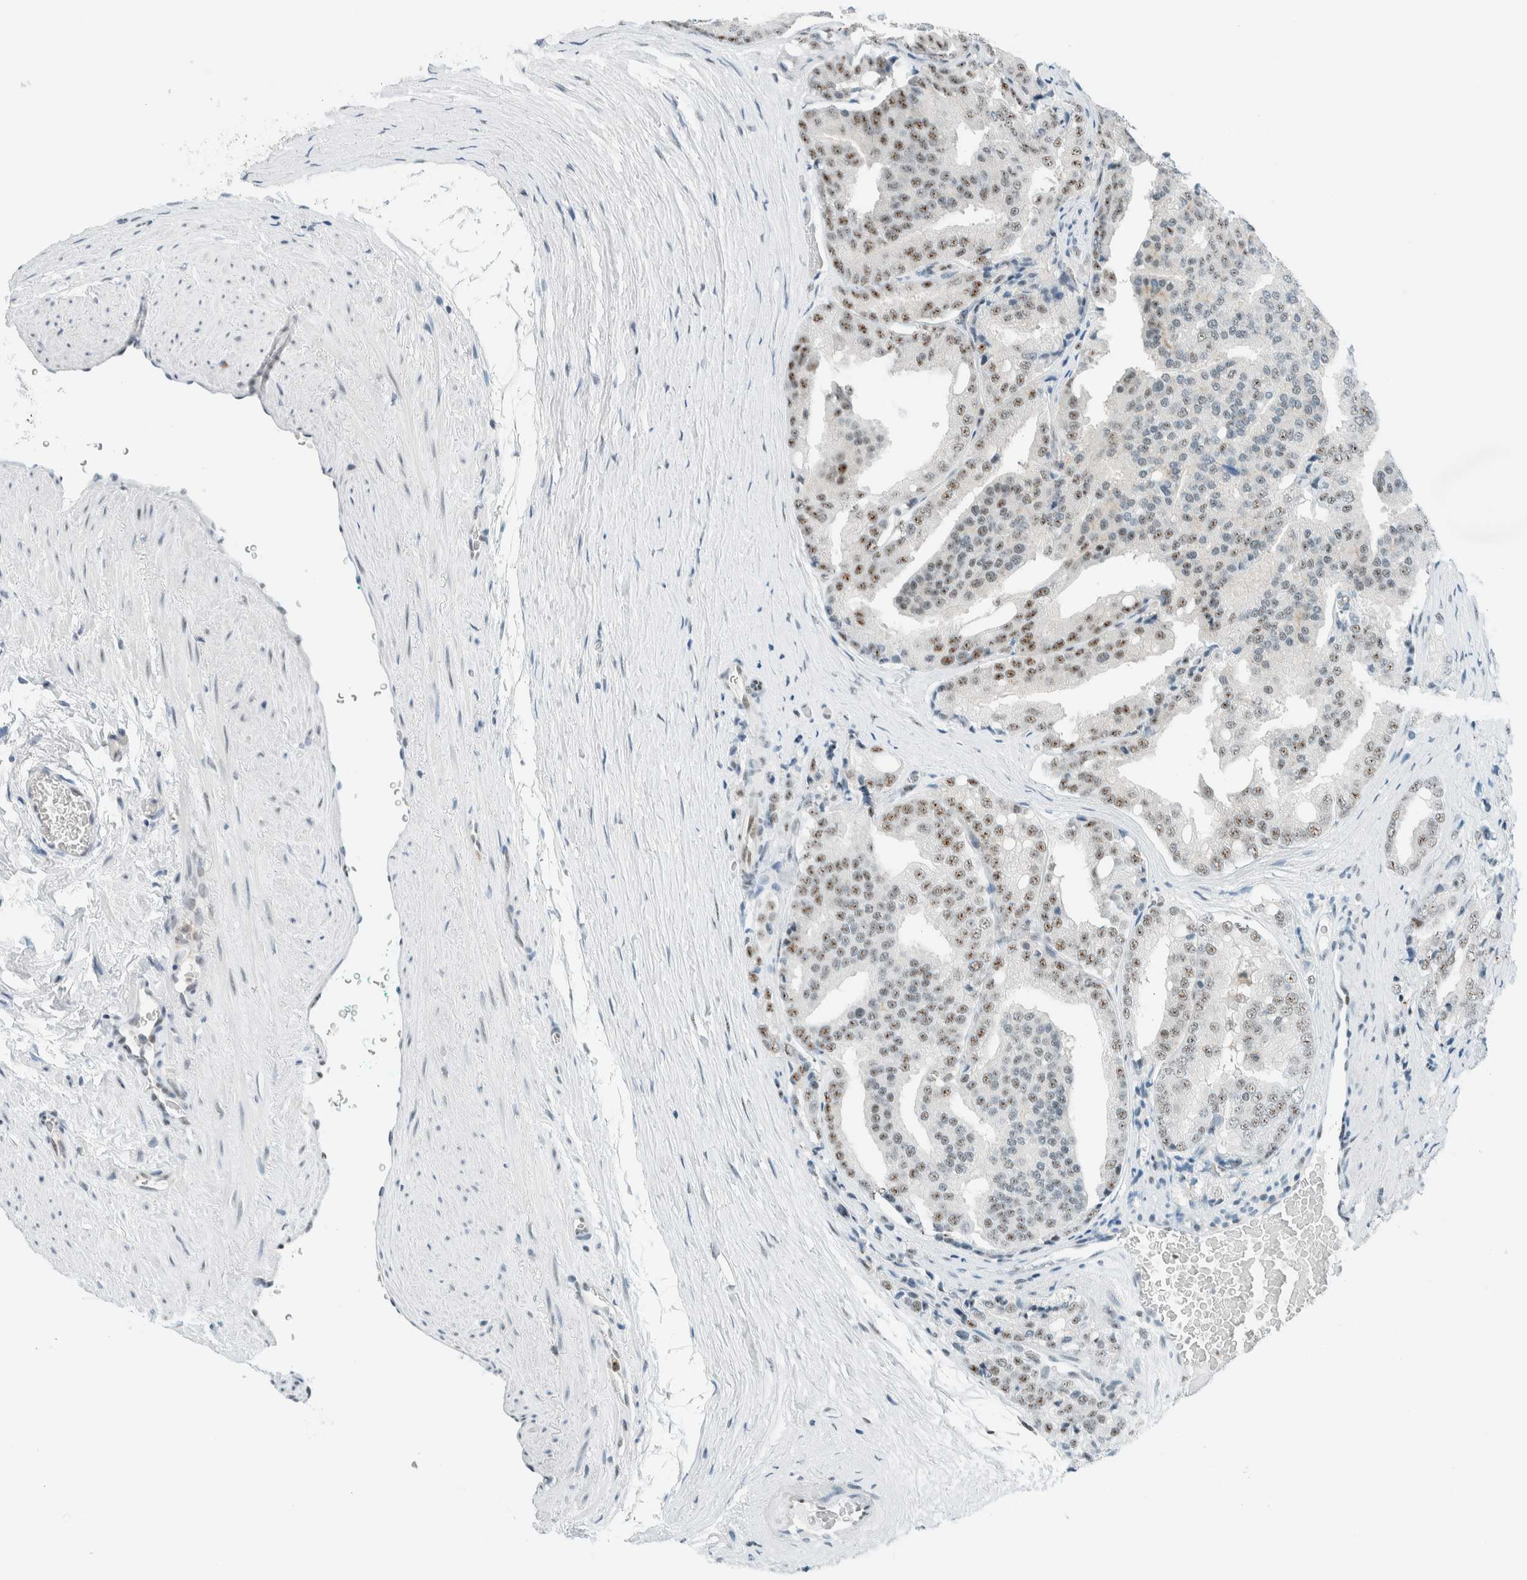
{"staining": {"intensity": "weak", "quantity": "25%-75%", "location": "nuclear"}, "tissue": "prostate cancer", "cell_type": "Tumor cells", "image_type": "cancer", "snomed": [{"axis": "morphology", "description": "Adenocarcinoma, High grade"}, {"axis": "topography", "description": "Prostate"}], "caption": "Prostate cancer stained for a protein (brown) demonstrates weak nuclear positive staining in approximately 25%-75% of tumor cells.", "gene": "CYSRT1", "patient": {"sex": "male", "age": 50}}